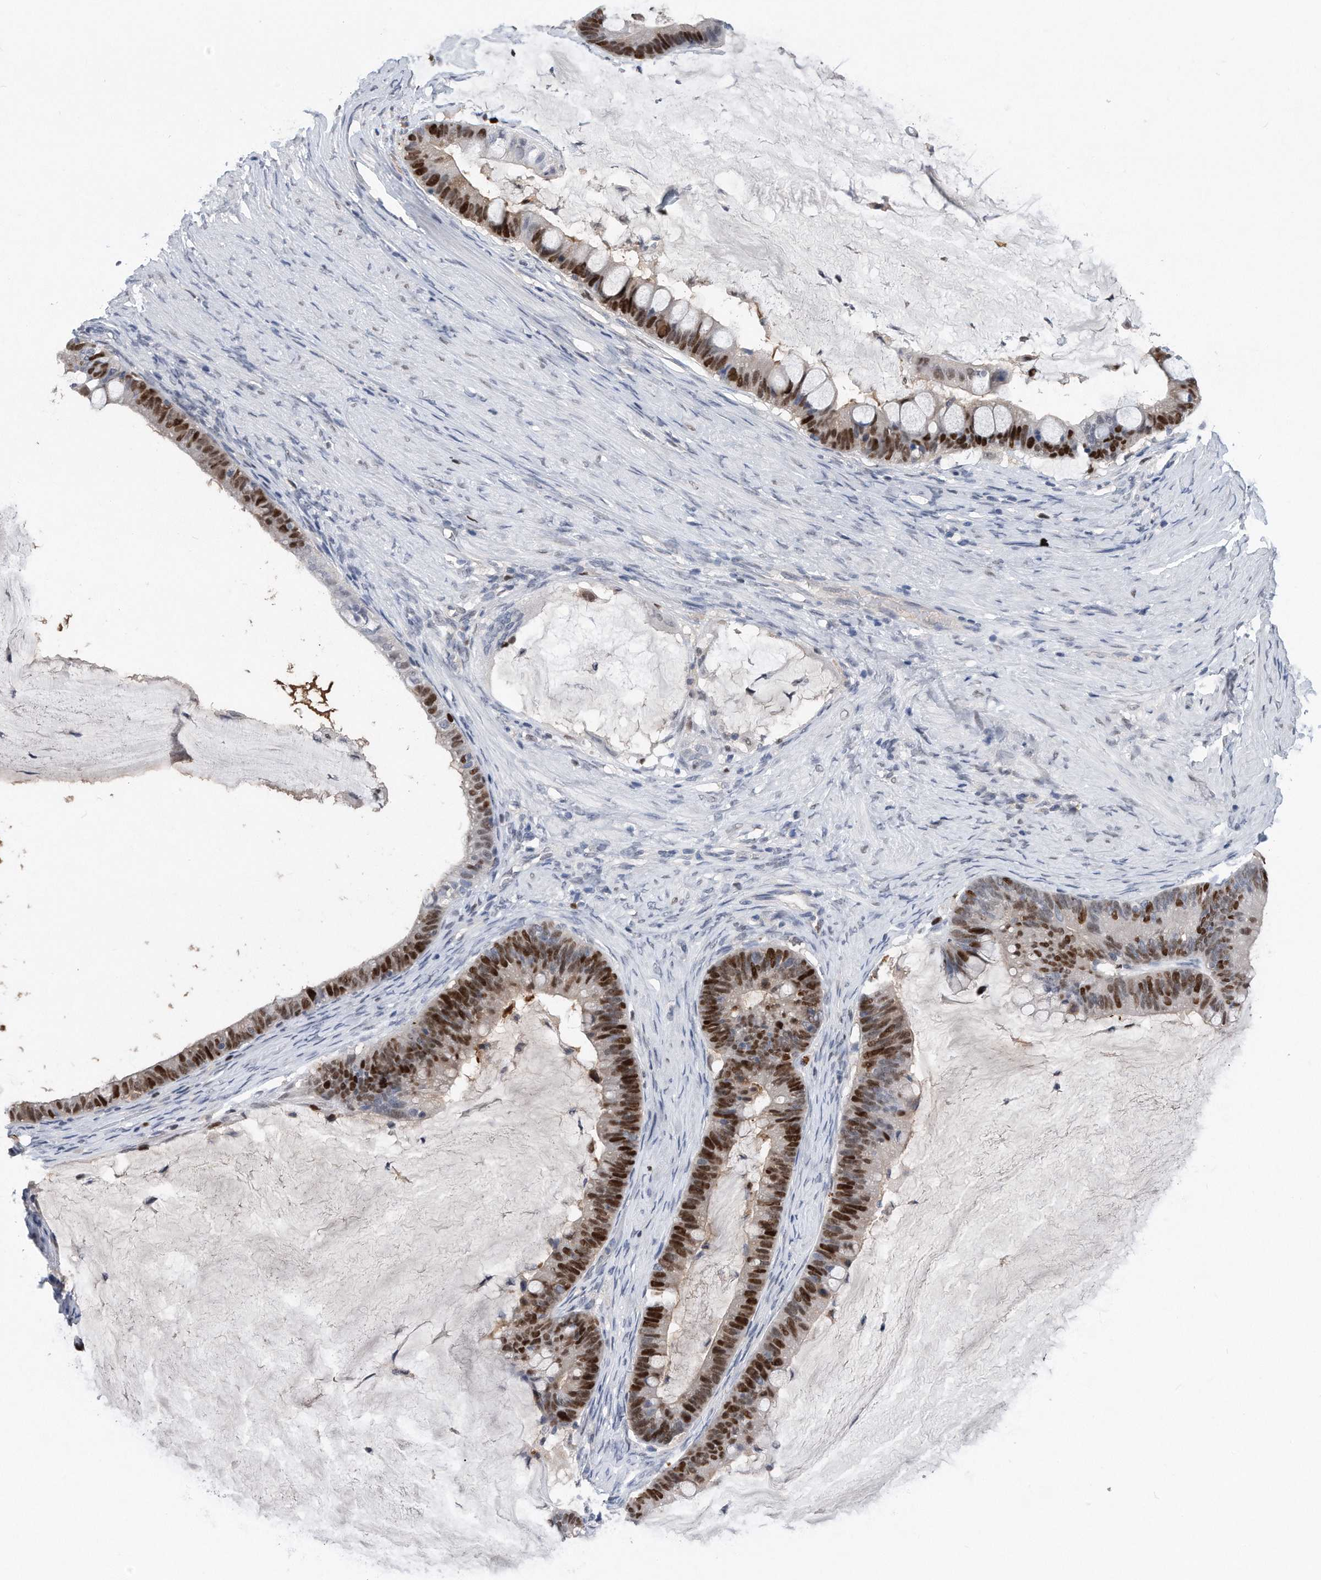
{"staining": {"intensity": "strong", "quantity": ">75%", "location": "nuclear"}, "tissue": "ovarian cancer", "cell_type": "Tumor cells", "image_type": "cancer", "snomed": [{"axis": "morphology", "description": "Cystadenocarcinoma, mucinous, NOS"}, {"axis": "topography", "description": "Ovary"}], "caption": "Protein staining demonstrates strong nuclear positivity in approximately >75% of tumor cells in ovarian cancer (mucinous cystadenocarcinoma).", "gene": "PCNA", "patient": {"sex": "female", "age": 61}}